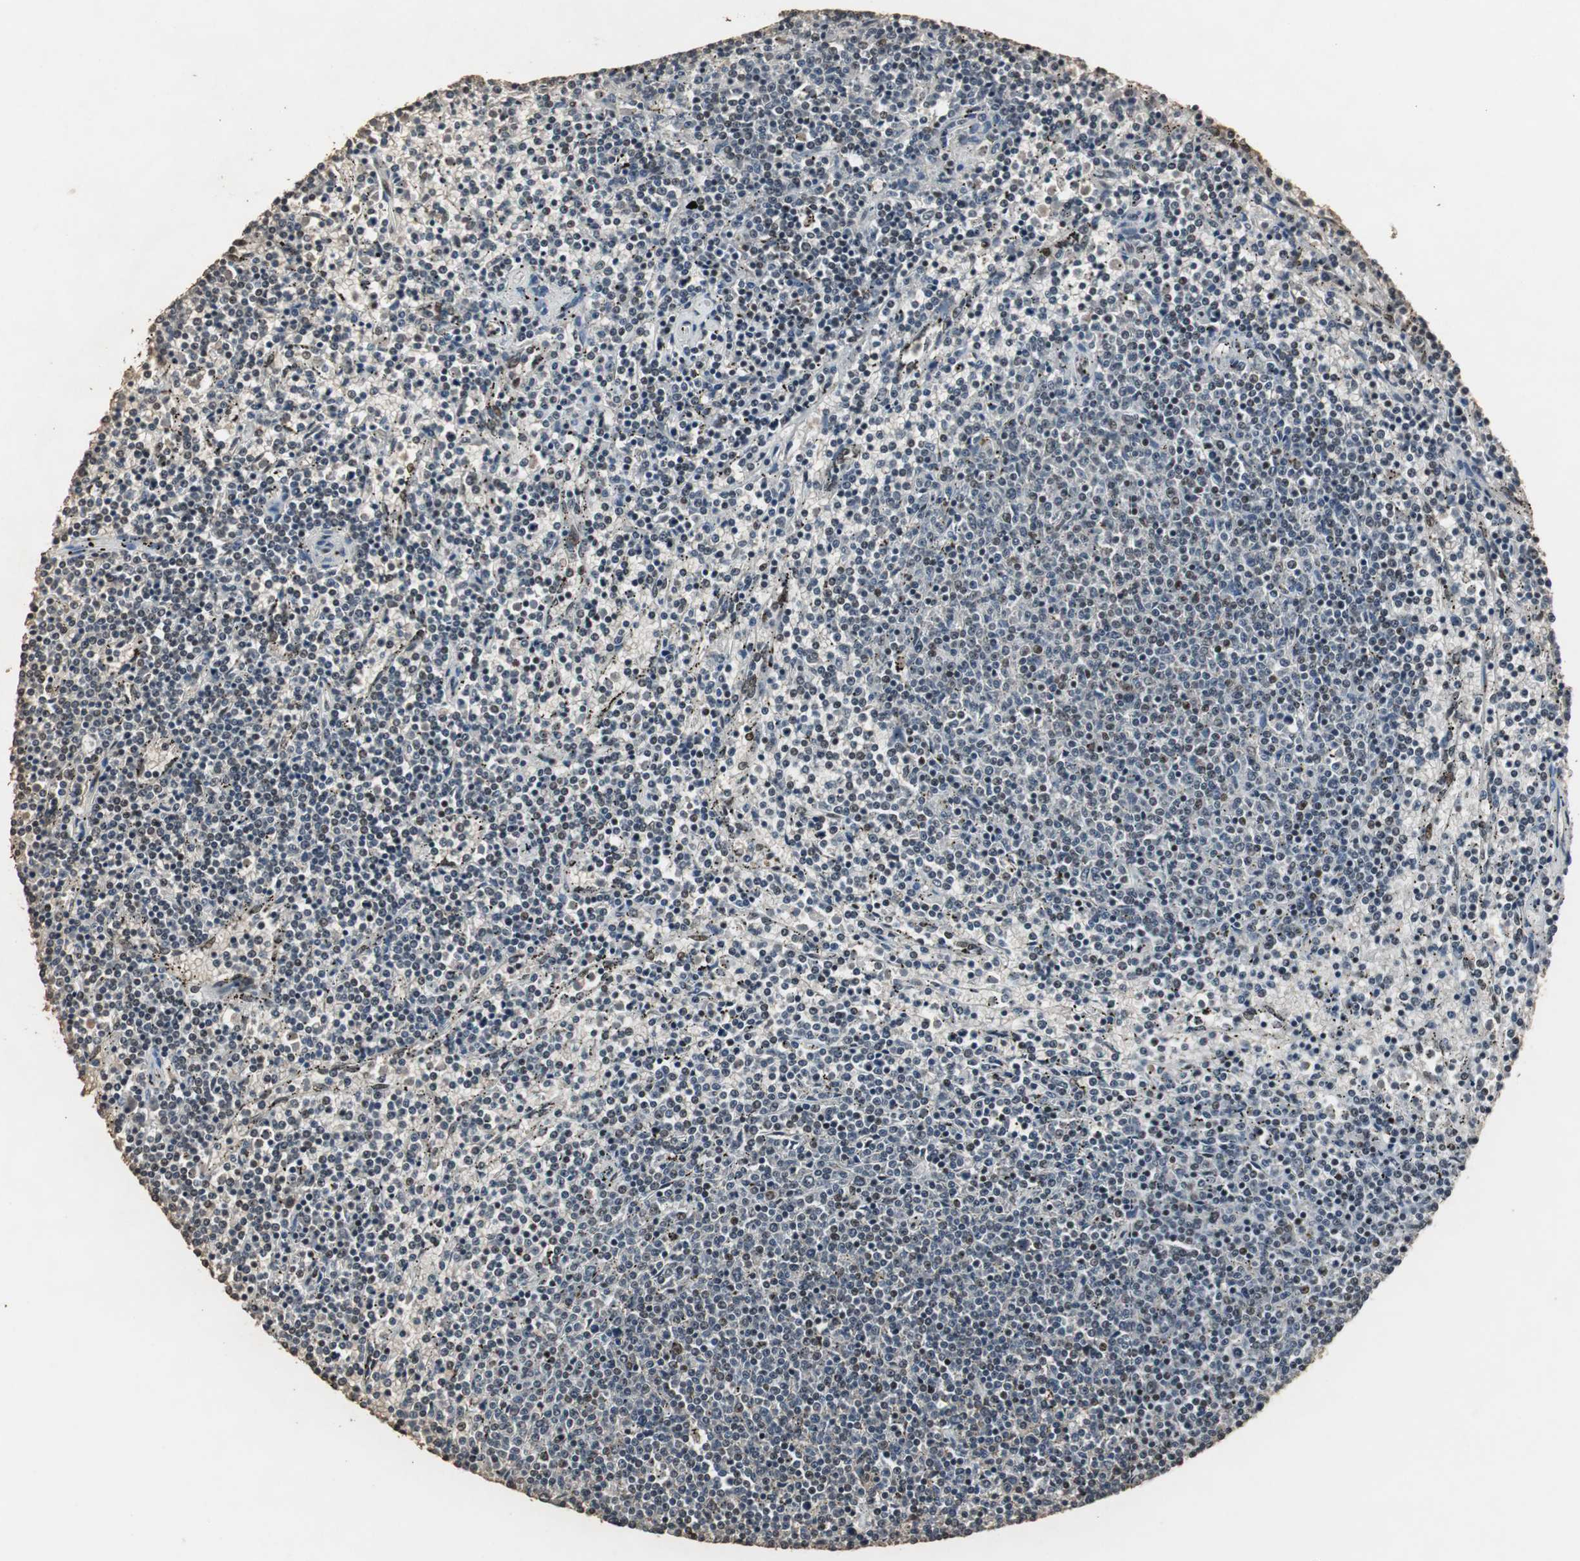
{"staining": {"intensity": "moderate", "quantity": "25%-75%", "location": "nuclear"}, "tissue": "lymphoma", "cell_type": "Tumor cells", "image_type": "cancer", "snomed": [{"axis": "morphology", "description": "Malignant lymphoma, non-Hodgkin's type, Low grade"}, {"axis": "topography", "description": "Spleen"}], "caption": "Protein expression analysis of low-grade malignant lymphoma, non-Hodgkin's type displays moderate nuclear staining in about 25%-75% of tumor cells.", "gene": "TAF5", "patient": {"sex": "female", "age": 50}}